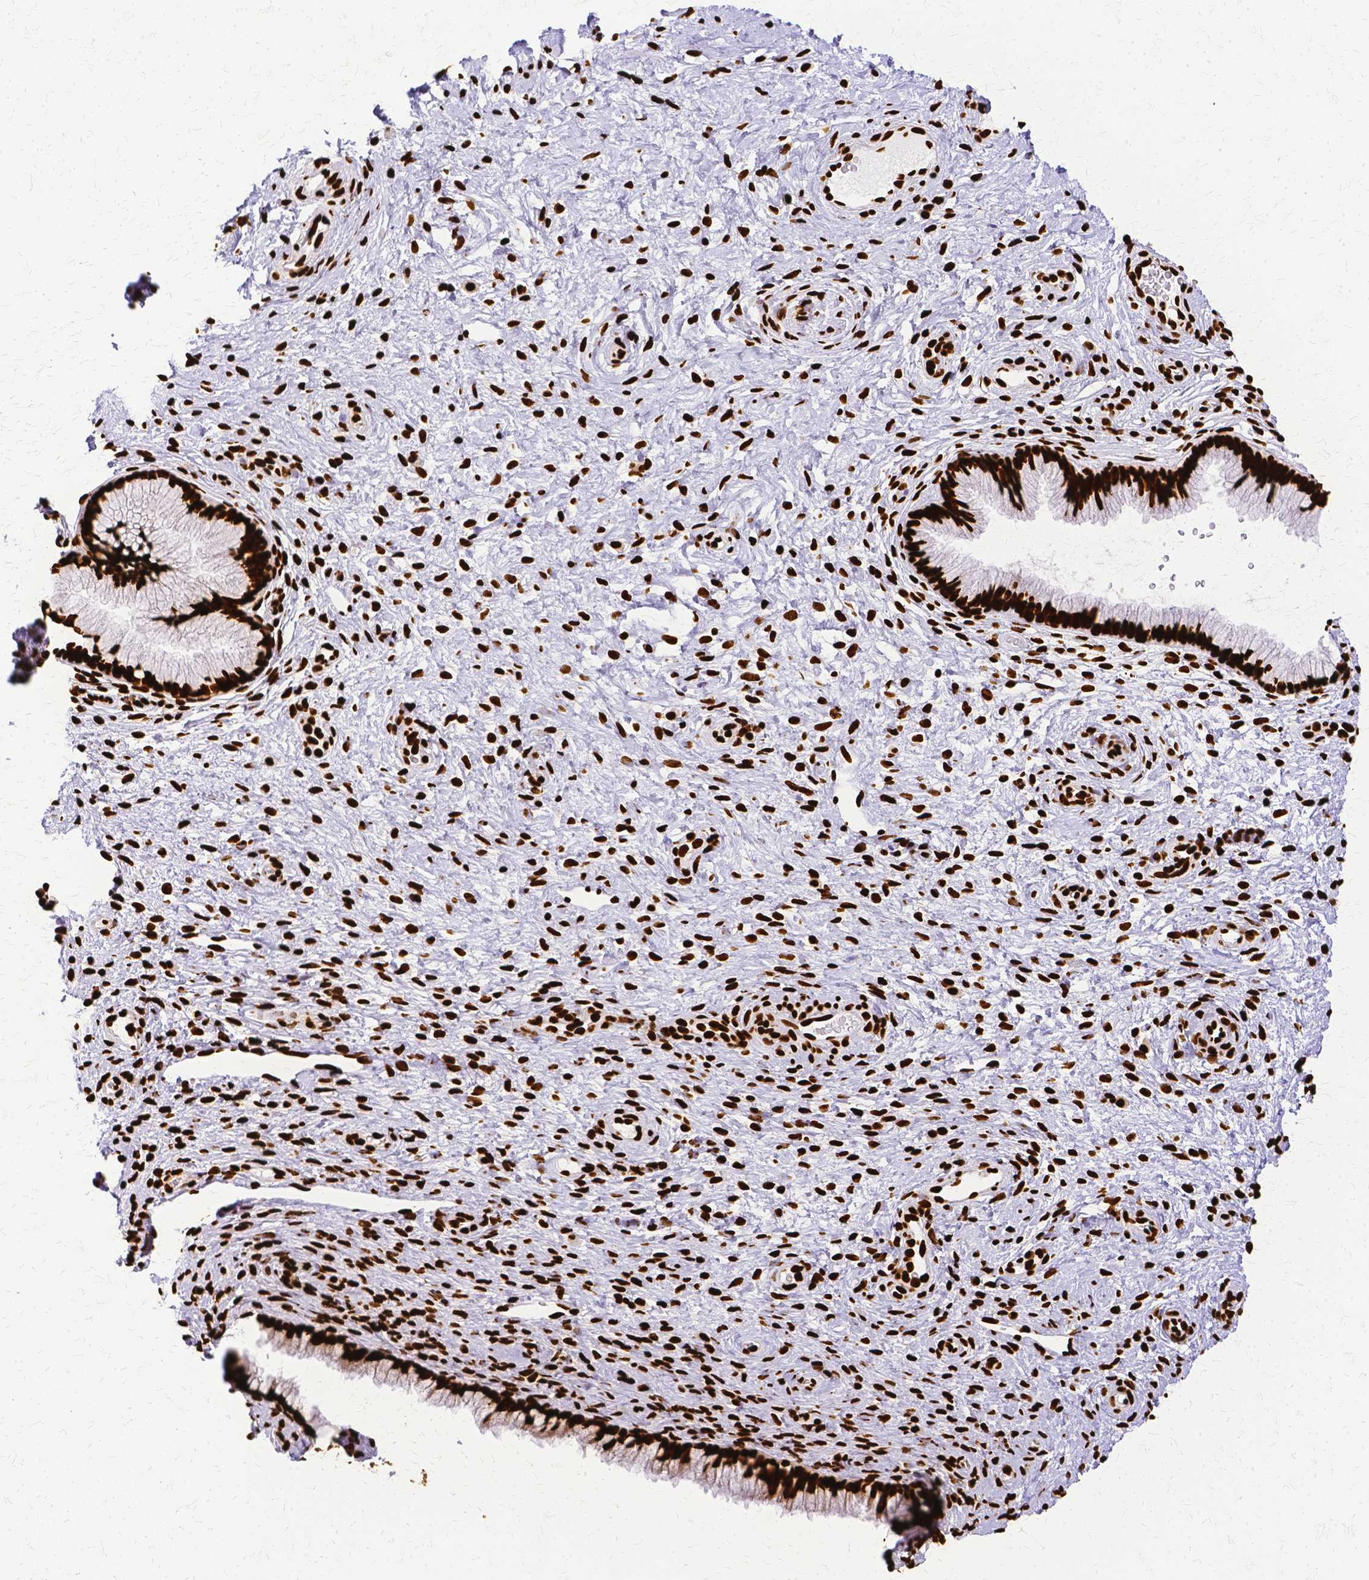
{"staining": {"intensity": "strong", "quantity": ">75%", "location": "nuclear"}, "tissue": "cervix", "cell_type": "Glandular cells", "image_type": "normal", "snomed": [{"axis": "morphology", "description": "Normal tissue, NOS"}, {"axis": "topography", "description": "Cervix"}], "caption": "Glandular cells reveal strong nuclear positivity in approximately >75% of cells in benign cervix. Immunohistochemistry (ihc) stains the protein of interest in brown and the nuclei are stained blue.", "gene": "SFPQ", "patient": {"sex": "female", "age": 34}}